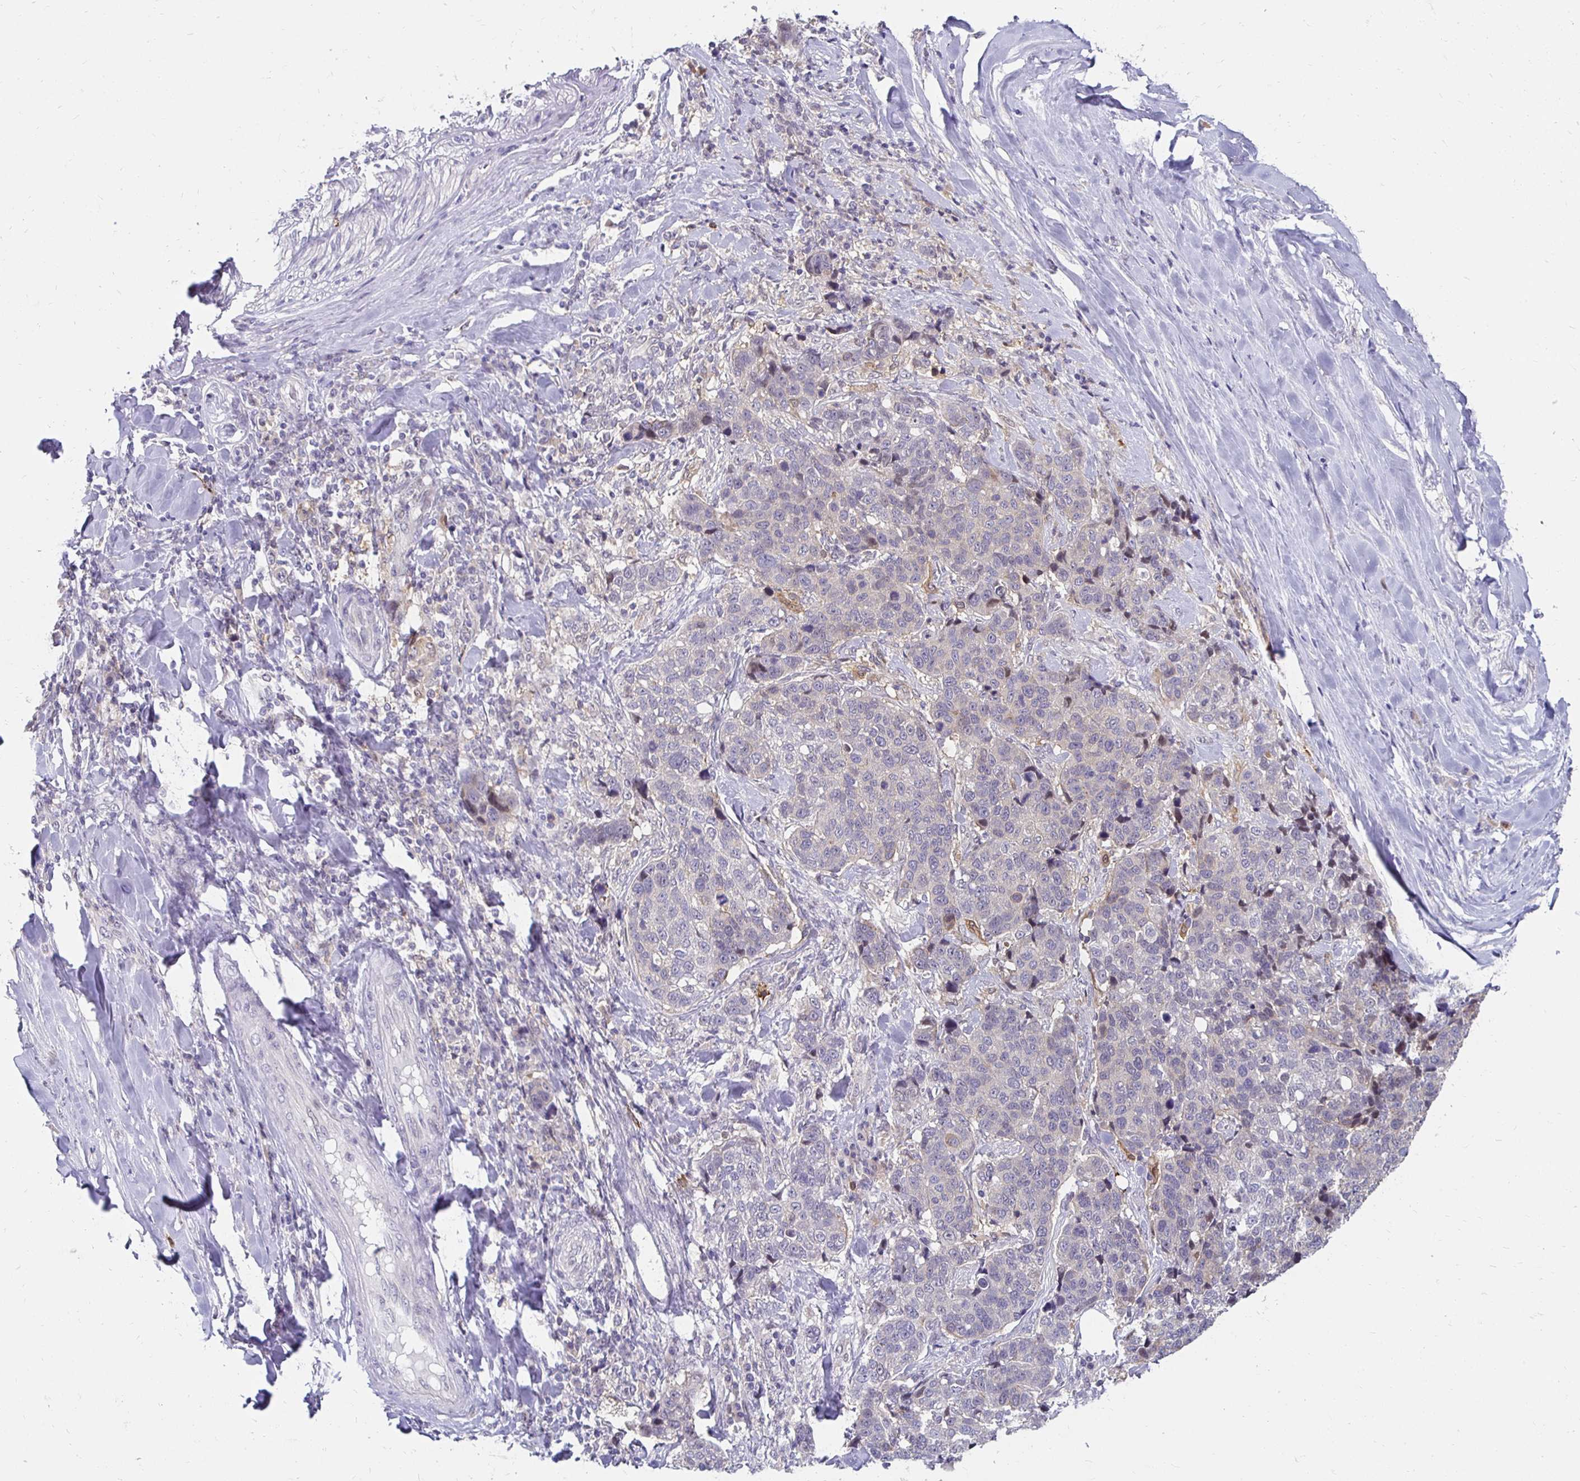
{"staining": {"intensity": "weak", "quantity": "<25%", "location": "cytoplasmic/membranous"}, "tissue": "lung cancer", "cell_type": "Tumor cells", "image_type": "cancer", "snomed": [{"axis": "morphology", "description": "Squamous cell carcinoma, NOS"}, {"axis": "topography", "description": "Lymph node"}, {"axis": "topography", "description": "Lung"}], "caption": "High power microscopy histopathology image of an immunohistochemistry image of lung squamous cell carcinoma, revealing no significant expression in tumor cells.", "gene": "PADI2", "patient": {"sex": "male", "age": 61}}